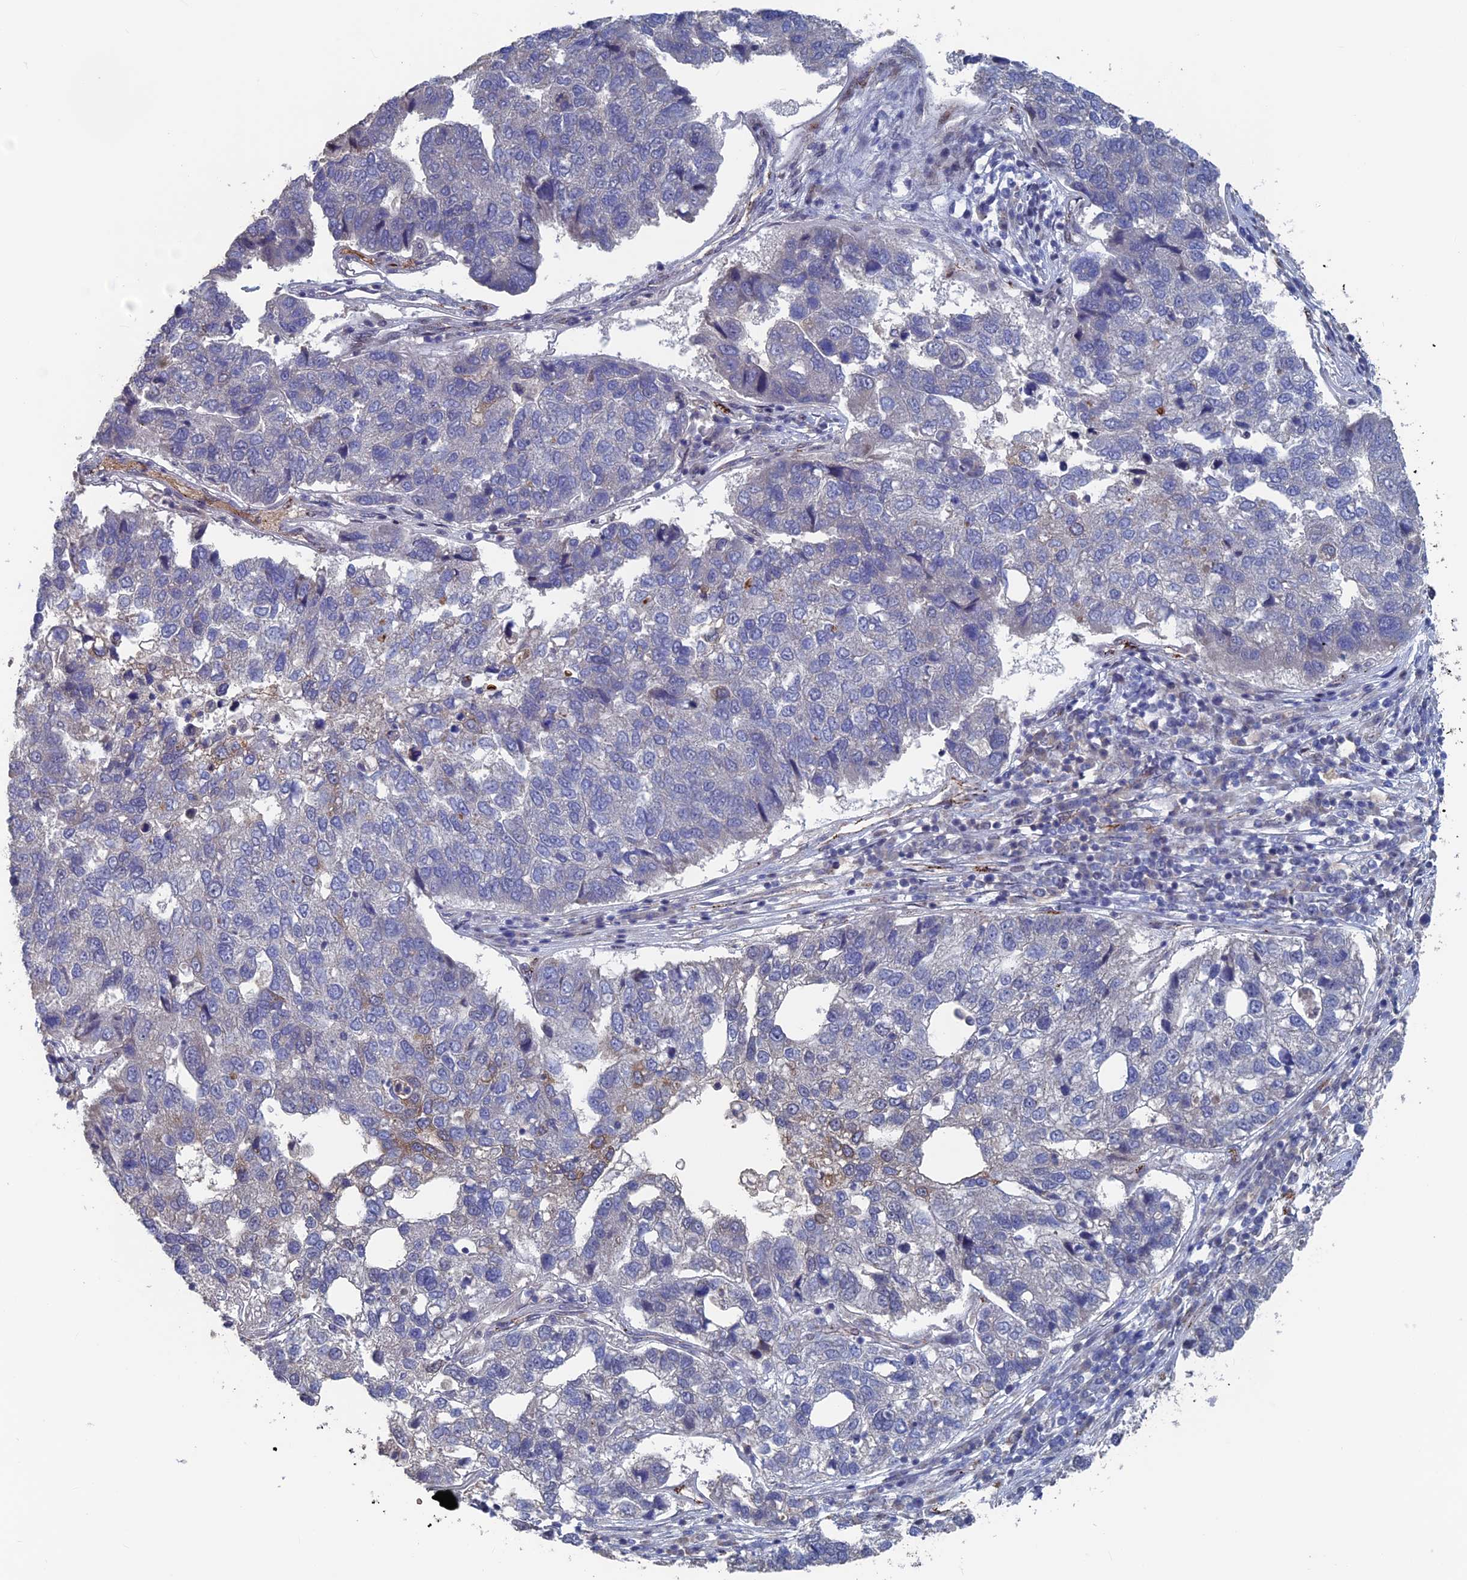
{"staining": {"intensity": "negative", "quantity": "none", "location": "none"}, "tissue": "pancreatic cancer", "cell_type": "Tumor cells", "image_type": "cancer", "snomed": [{"axis": "morphology", "description": "Adenocarcinoma, NOS"}, {"axis": "topography", "description": "Pancreas"}], "caption": "A histopathology image of human pancreatic adenocarcinoma is negative for staining in tumor cells.", "gene": "SH3D21", "patient": {"sex": "female", "age": 61}}